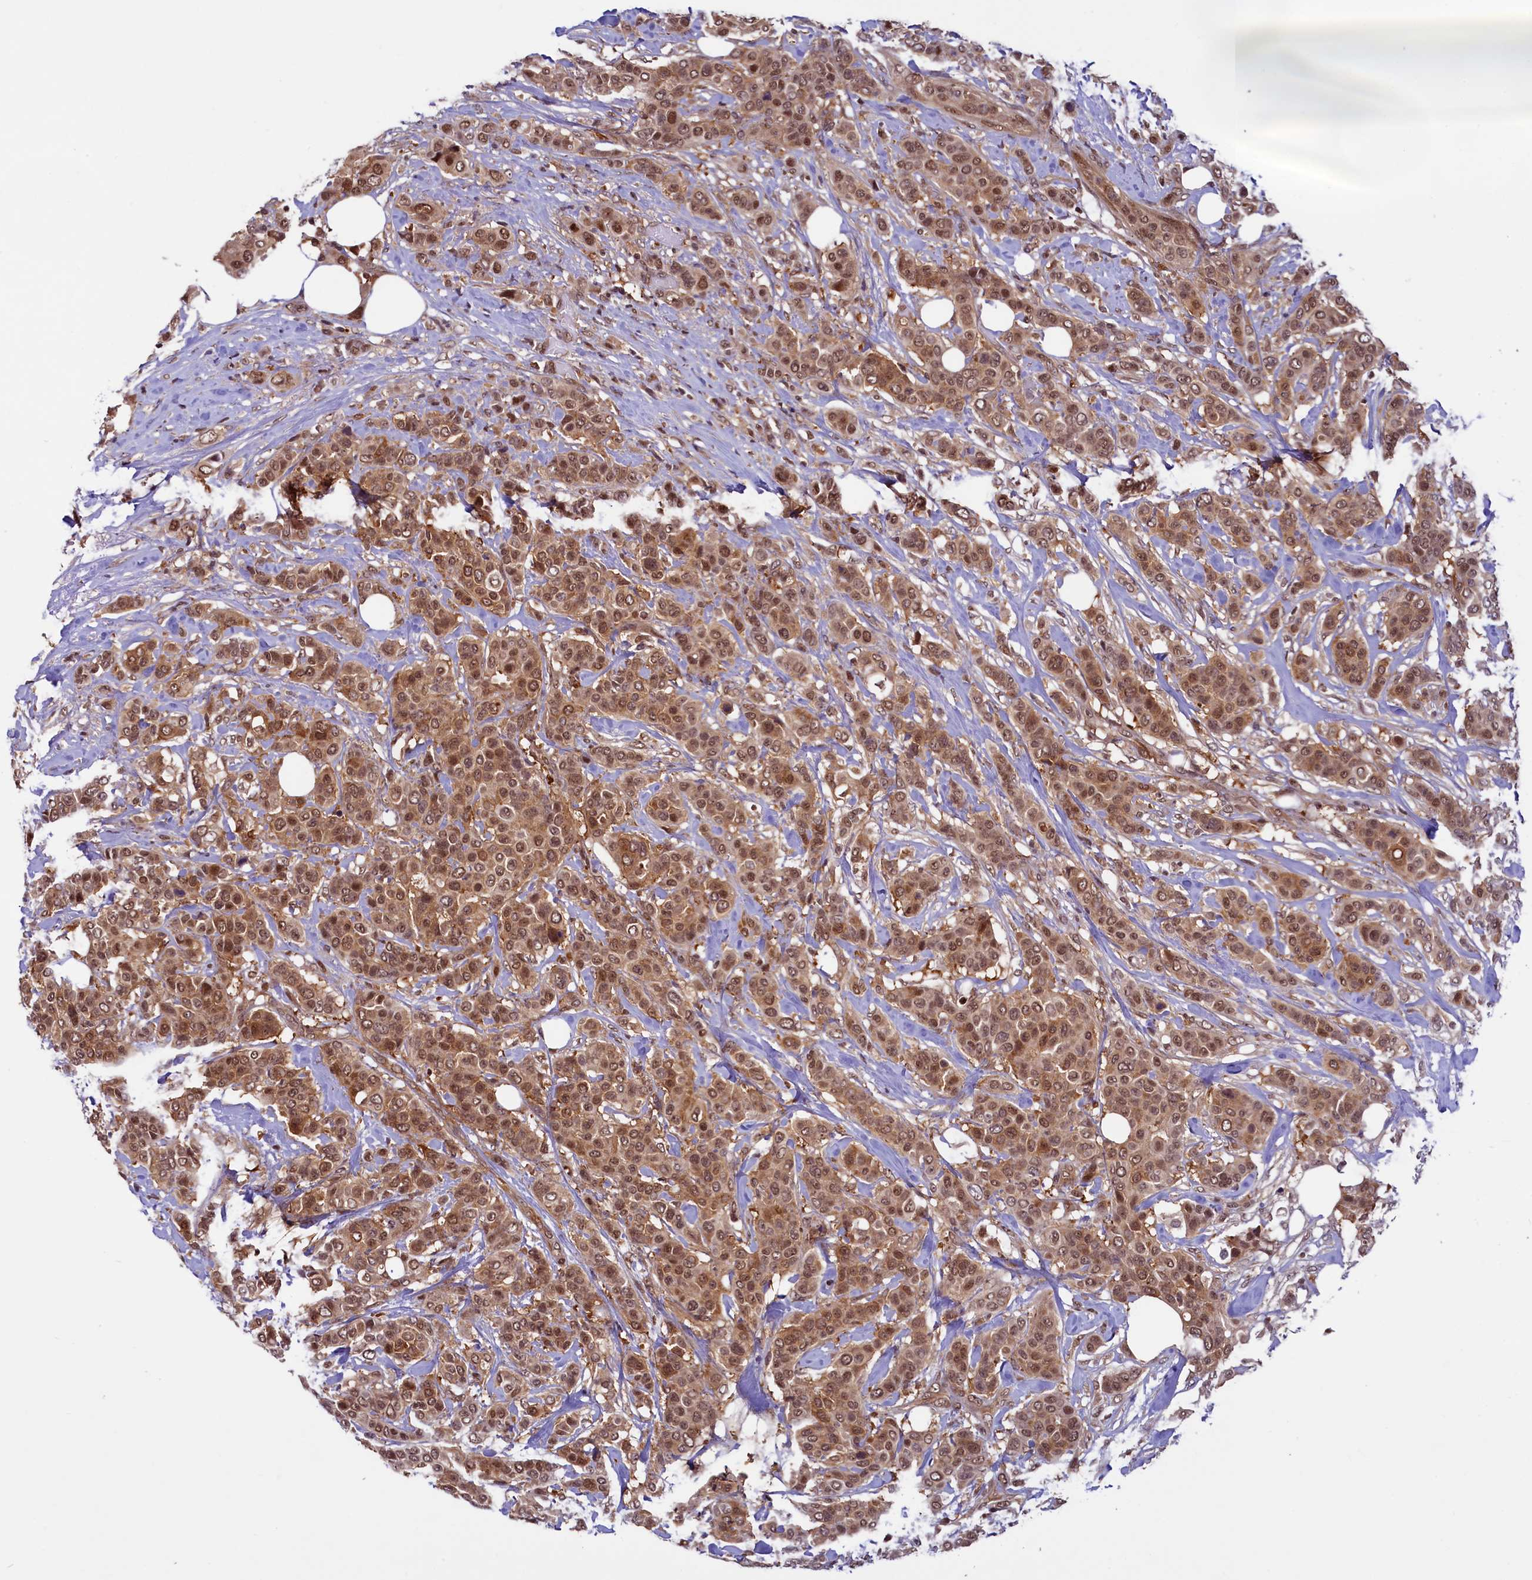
{"staining": {"intensity": "moderate", "quantity": ">75%", "location": "cytoplasmic/membranous,nuclear"}, "tissue": "breast cancer", "cell_type": "Tumor cells", "image_type": "cancer", "snomed": [{"axis": "morphology", "description": "Lobular carcinoma"}, {"axis": "topography", "description": "Breast"}], "caption": "Protein expression analysis of lobular carcinoma (breast) displays moderate cytoplasmic/membranous and nuclear expression in about >75% of tumor cells.", "gene": "SLC7A6OS", "patient": {"sex": "female", "age": 51}}